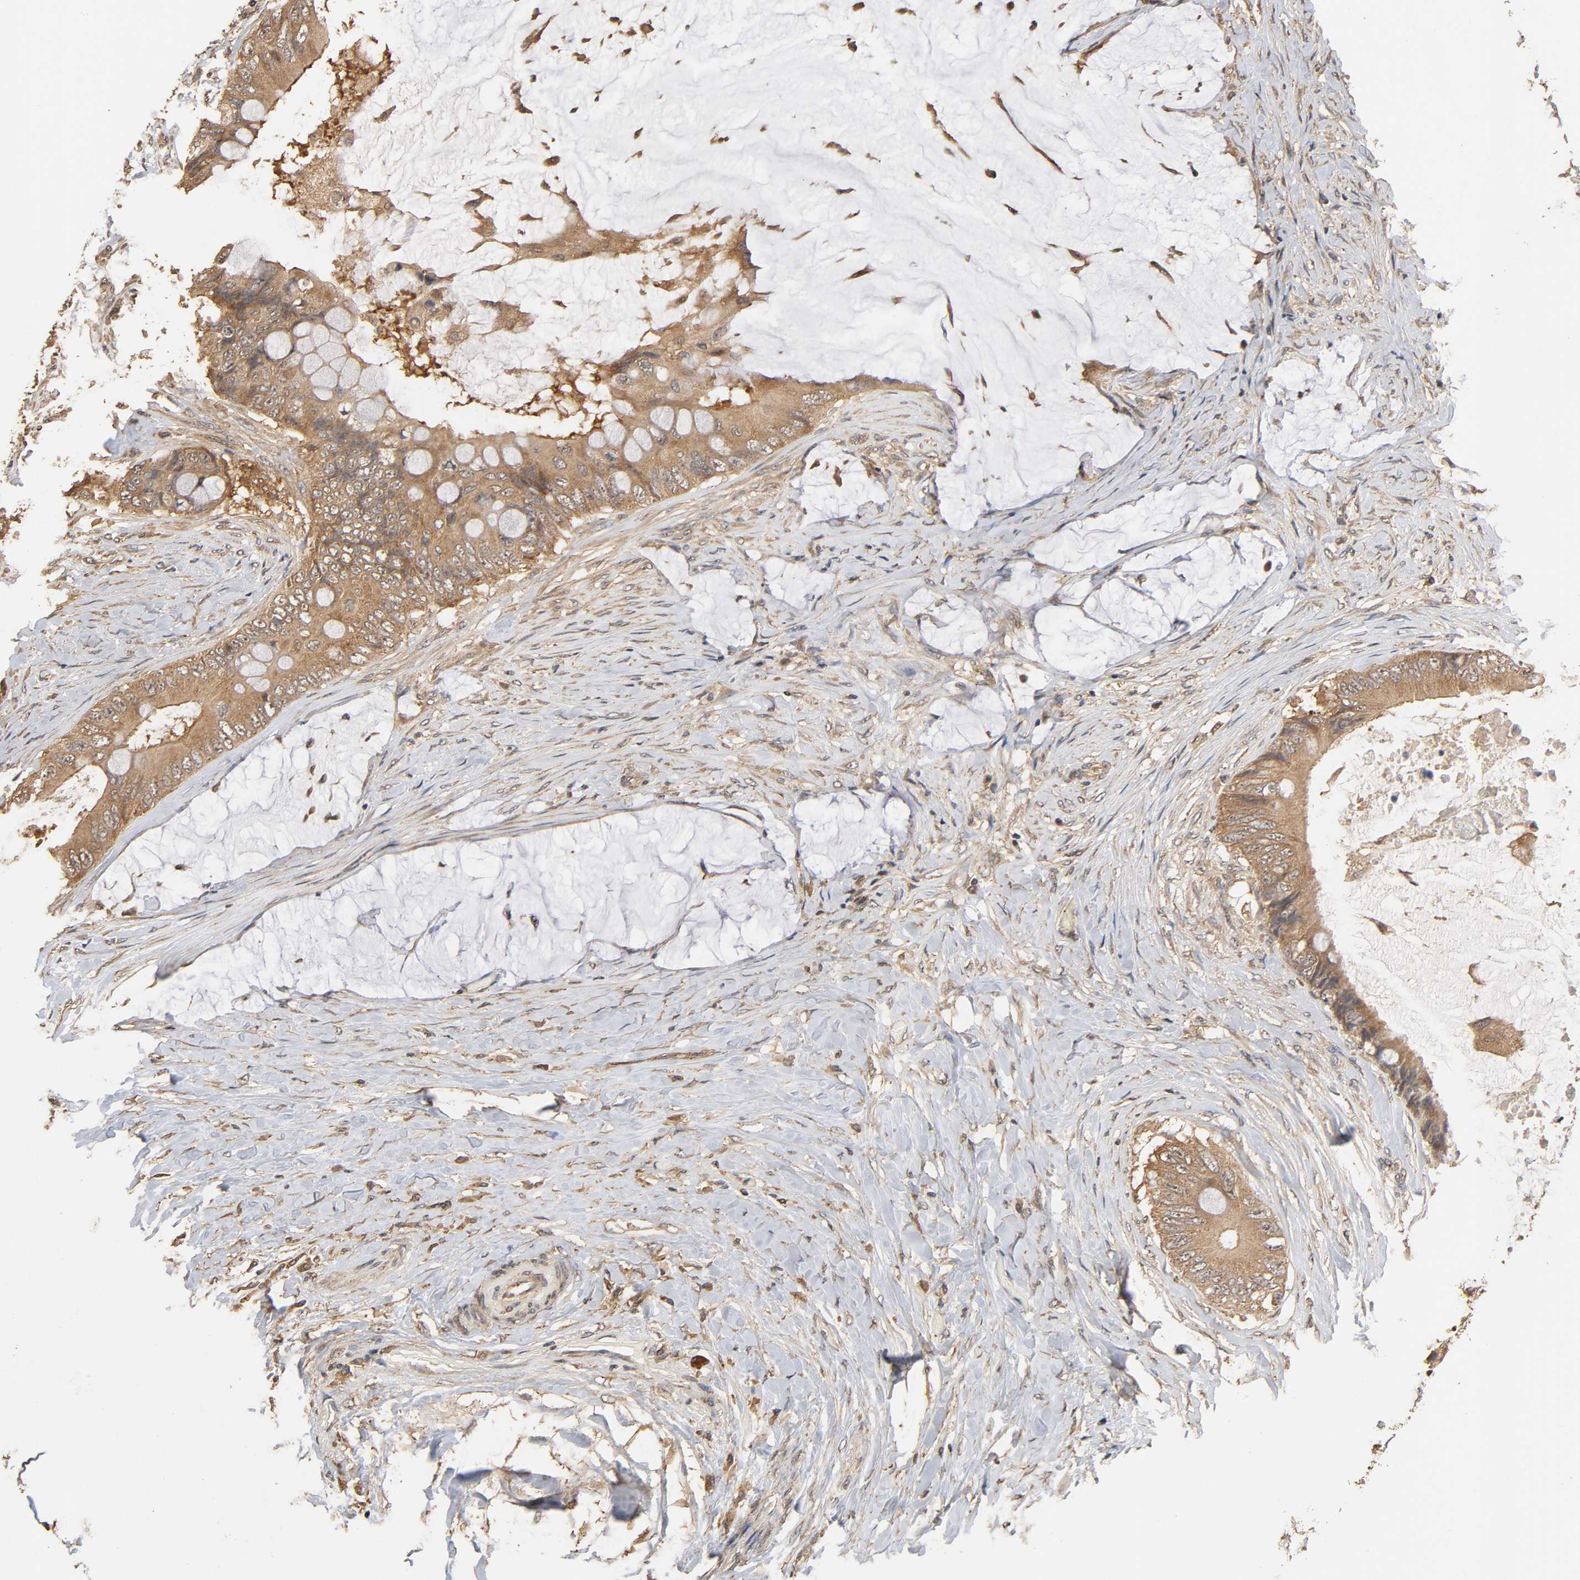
{"staining": {"intensity": "moderate", "quantity": ">75%", "location": "cytoplasmic/membranous"}, "tissue": "colorectal cancer", "cell_type": "Tumor cells", "image_type": "cancer", "snomed": [{"axis": "morphology", "description": "Normal tissue, NOS"}, {"axis": "morphology", "description": "Adenocarcinoma, NOS"}, {"axis": "topography", "description": "Rectum"}, {"axis": "topography", "description": "Peripheral nerve tissue"}], "caption": "Protein expression by immunohistochemistry reveals moderate cytoplasmic/membranous positivity in about >75% of tumor cells in adenocarcinoma (colorectal).", "gene": "ARHGEF7", "patient": {"sex": "female", "age": 77}}